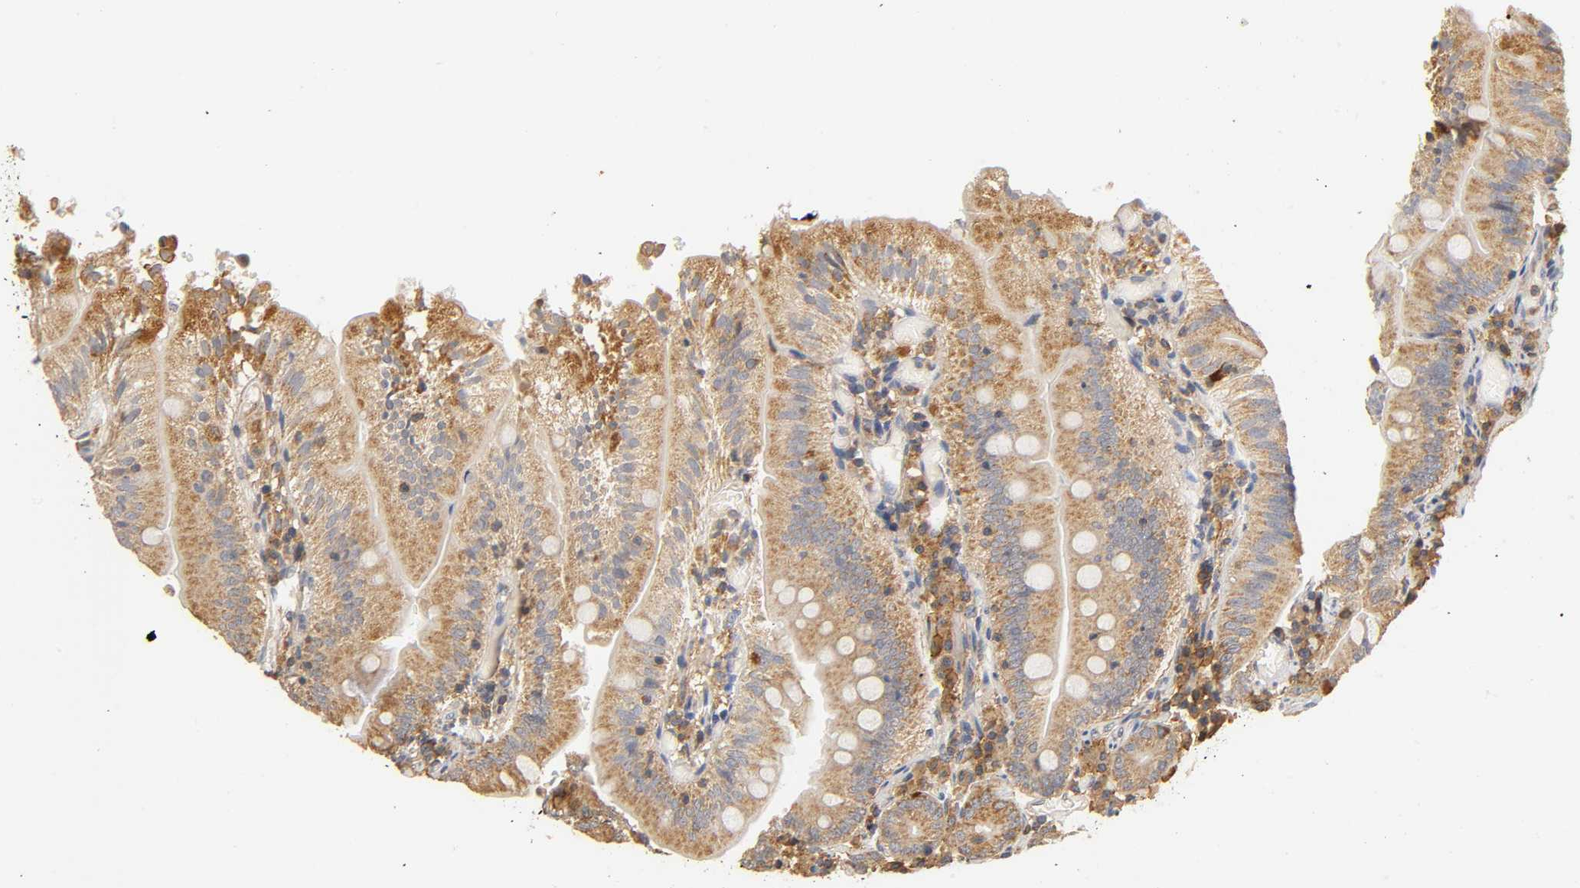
{"staining": {"intensity": "strong", "quantity": "25%-75%", "location": "cytoplasmic/membranous"}, "tissue": "small intestine", "cell_type": "Glandular cells", "image_type": "normal", "snomed": [{"axis": "morphology", "description": "Normal tissue, NOS"}, {"axis": "topography", "description": "Small intestine"}], "caption": "Brown immunohistochemical staining in normal small intestine reveals strong cytoplasmic/membranous expression in approximately 25%-75% of glandular cells.", "gene": "SCAP", "patient": {"sex": "male", "age": 71}}